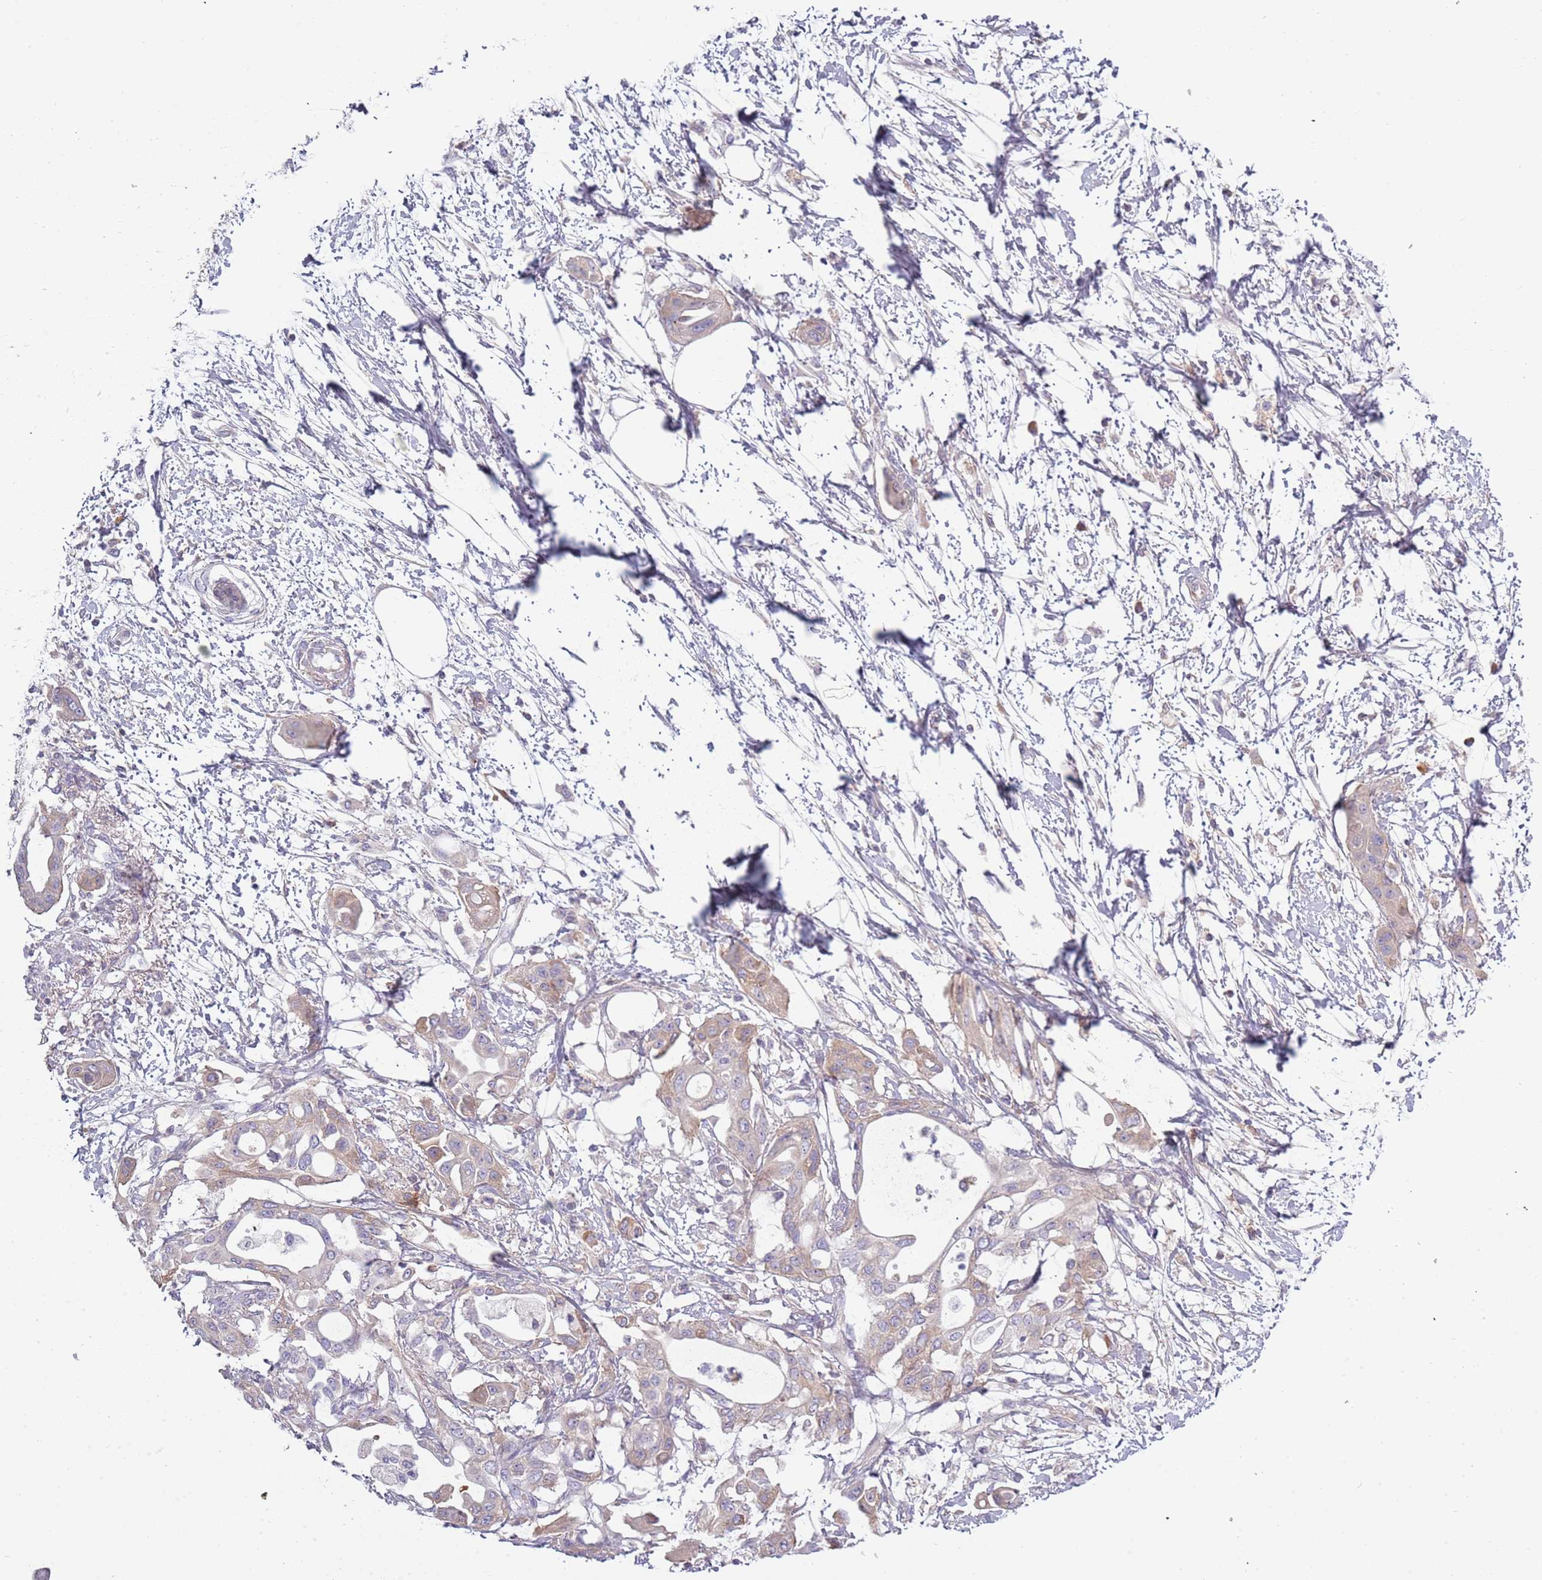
{"staining": {"intensity": "weak", "quantity": ">75%", "location": "cytoplasmic/membranous"}, "tissue": "pancreatic cancer", "cell_type": "Tumor cells", "image_type": "cancer", "snomed": [{"axis": "morphology", "description": "Adenocarcinoma, NOS"}, {"axis": "topography", "description": "Pancreas"}], "caption": "High-power microscopy captured an immunohistochemistry (IHC) photomicrograph of adenocarcinoma (pancreatic), revealing weak cytoplasmic/membranous expression in about >75% of tumor cells.", "gene": "TNFRSF6B", "patient": {"sex": "male", "age": 68}}